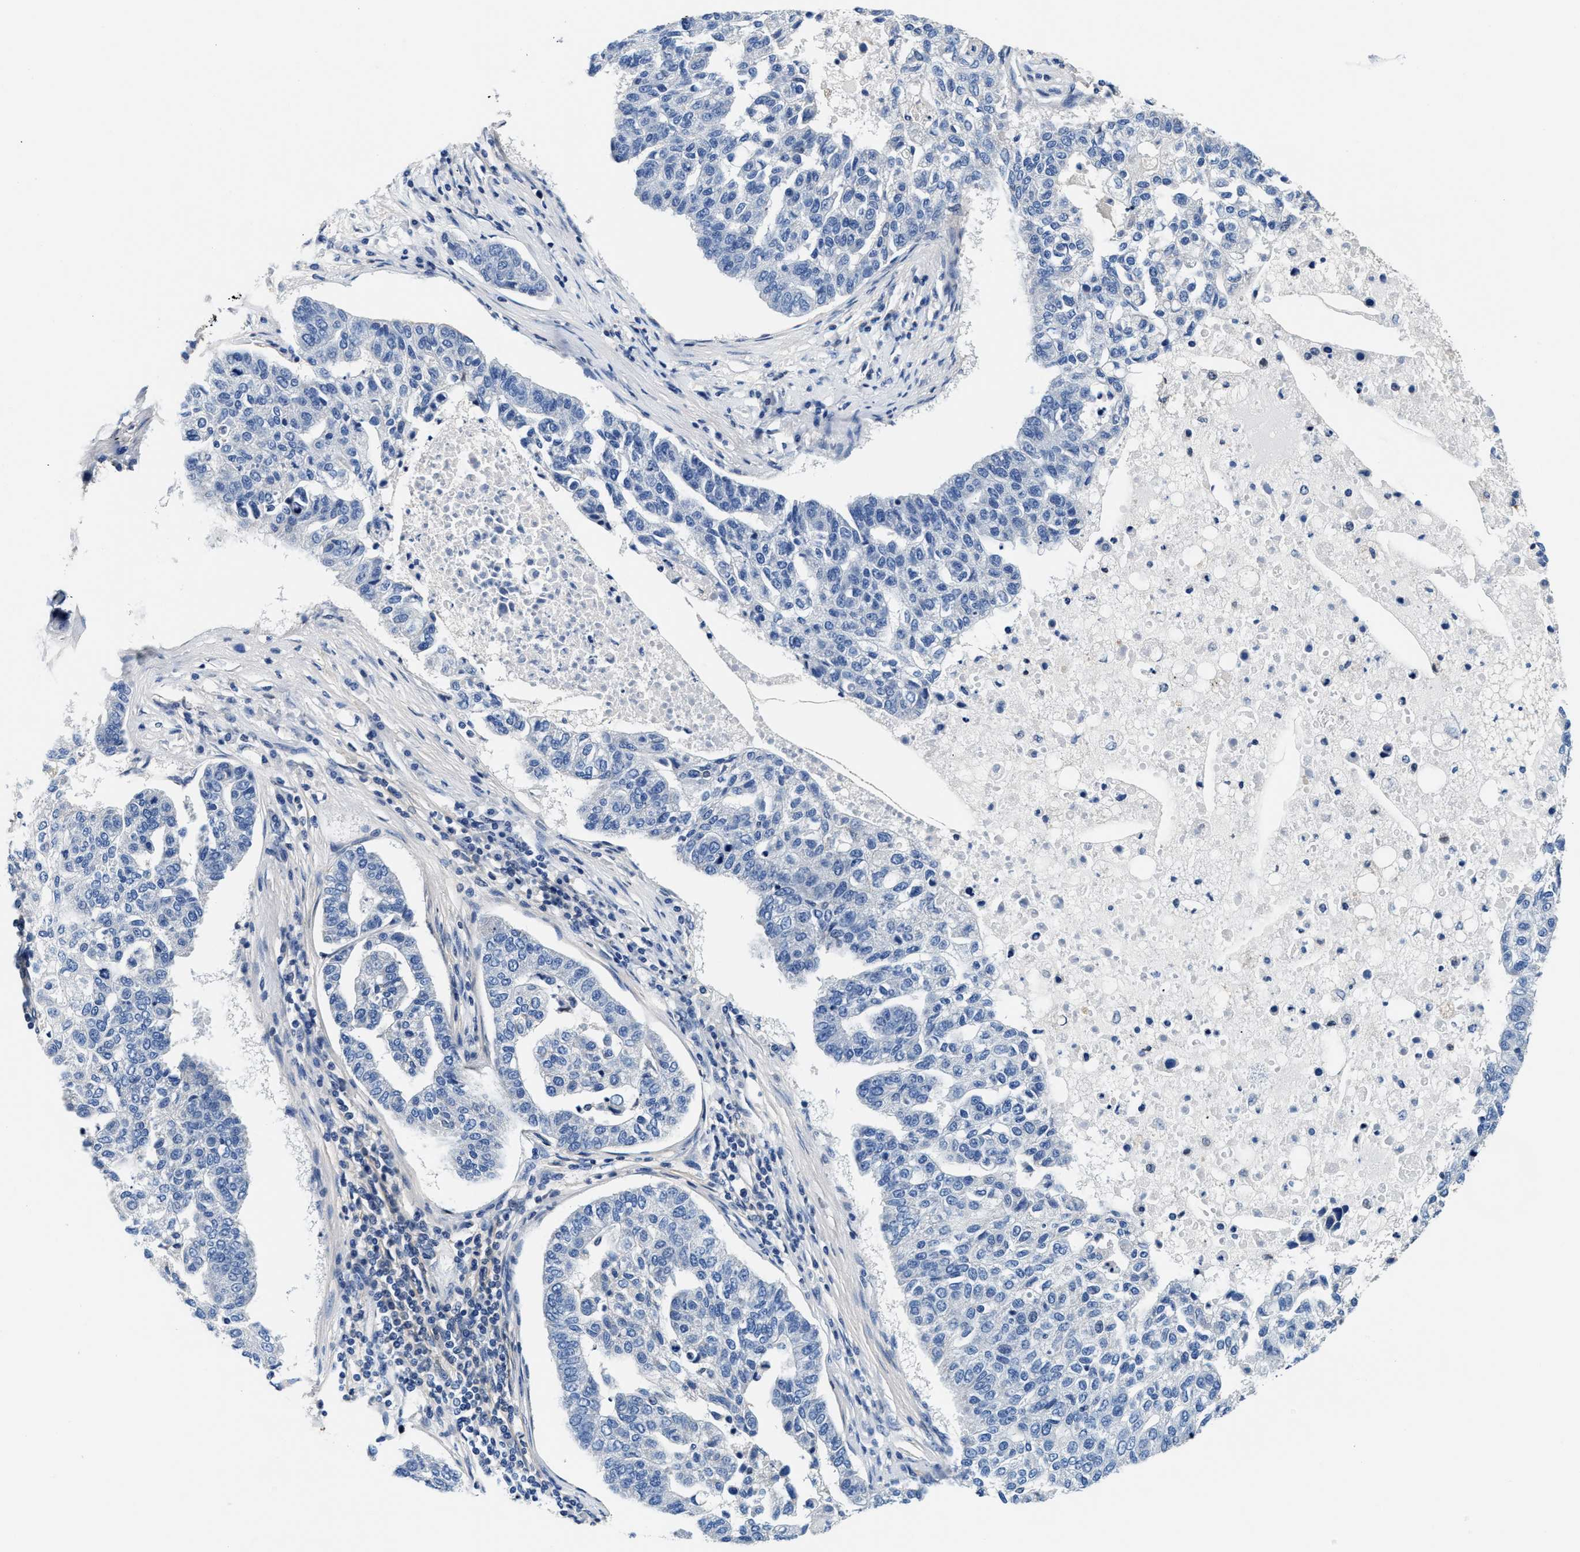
{"staining": {"intensity": "negative", "quantity": "none", "location": "none"}, "tissue": "pancreatic cancer", "cell_type": "Tumor cells", "image_type": "cancer", "snomed": [{"axis": "morphology", "description": "Adenocarcinoma, NOS"}, {"axis": "topography", "description": "Pancreas"}], "caption": "This is an immunohistochemistry (IHC) image of adenocarcinoma (pancreatic). There is no positivity in tumor cells.", "gene": "MYH3", "patient": {"sex": "female", "age": 61}}